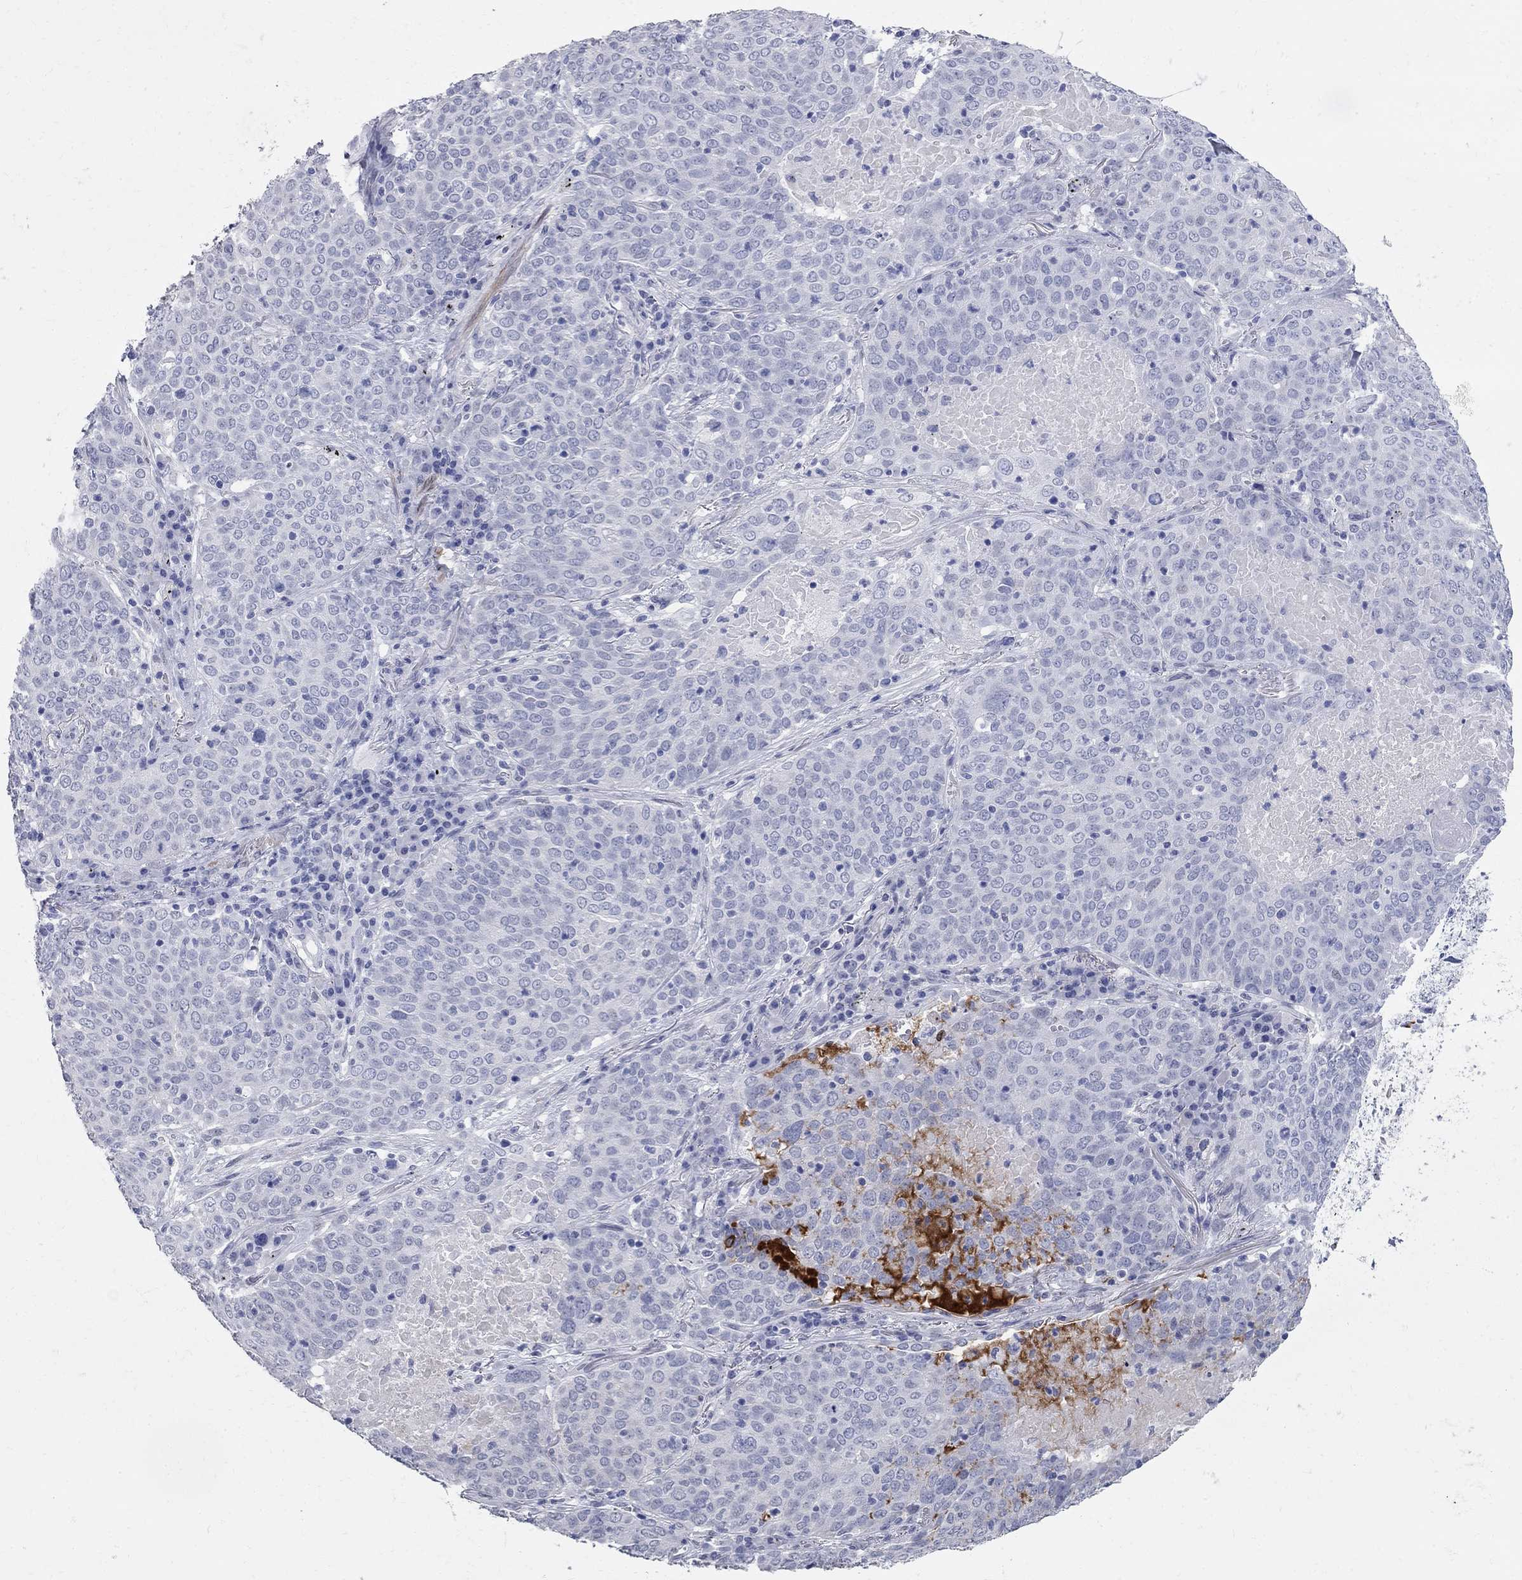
{"staining": {"intensity": "negative", "quantity": "none", "location": "none"}, "tissue": "lung cancer", "cell_type": "Tumor cells", "image_type": "cancer", "snomed": [{"axis": "morphology", "description": "Squamous cell carcinoma, NOS"}, {"axis": "topography", "description": "Lung"}], "caption": "Immunohistochemistry (IHC) micrograph of neoplastic tissue: lung squamous cell carcinoma stained with DAB (3,3'-diaminobenzidine) reveals no significant protein staining in tumor cells. (DAB immunohistochemistry with hematoxylin counter stain).", "gene": "BPIFB1", "patient": {"sex": "male", "age": 82}}